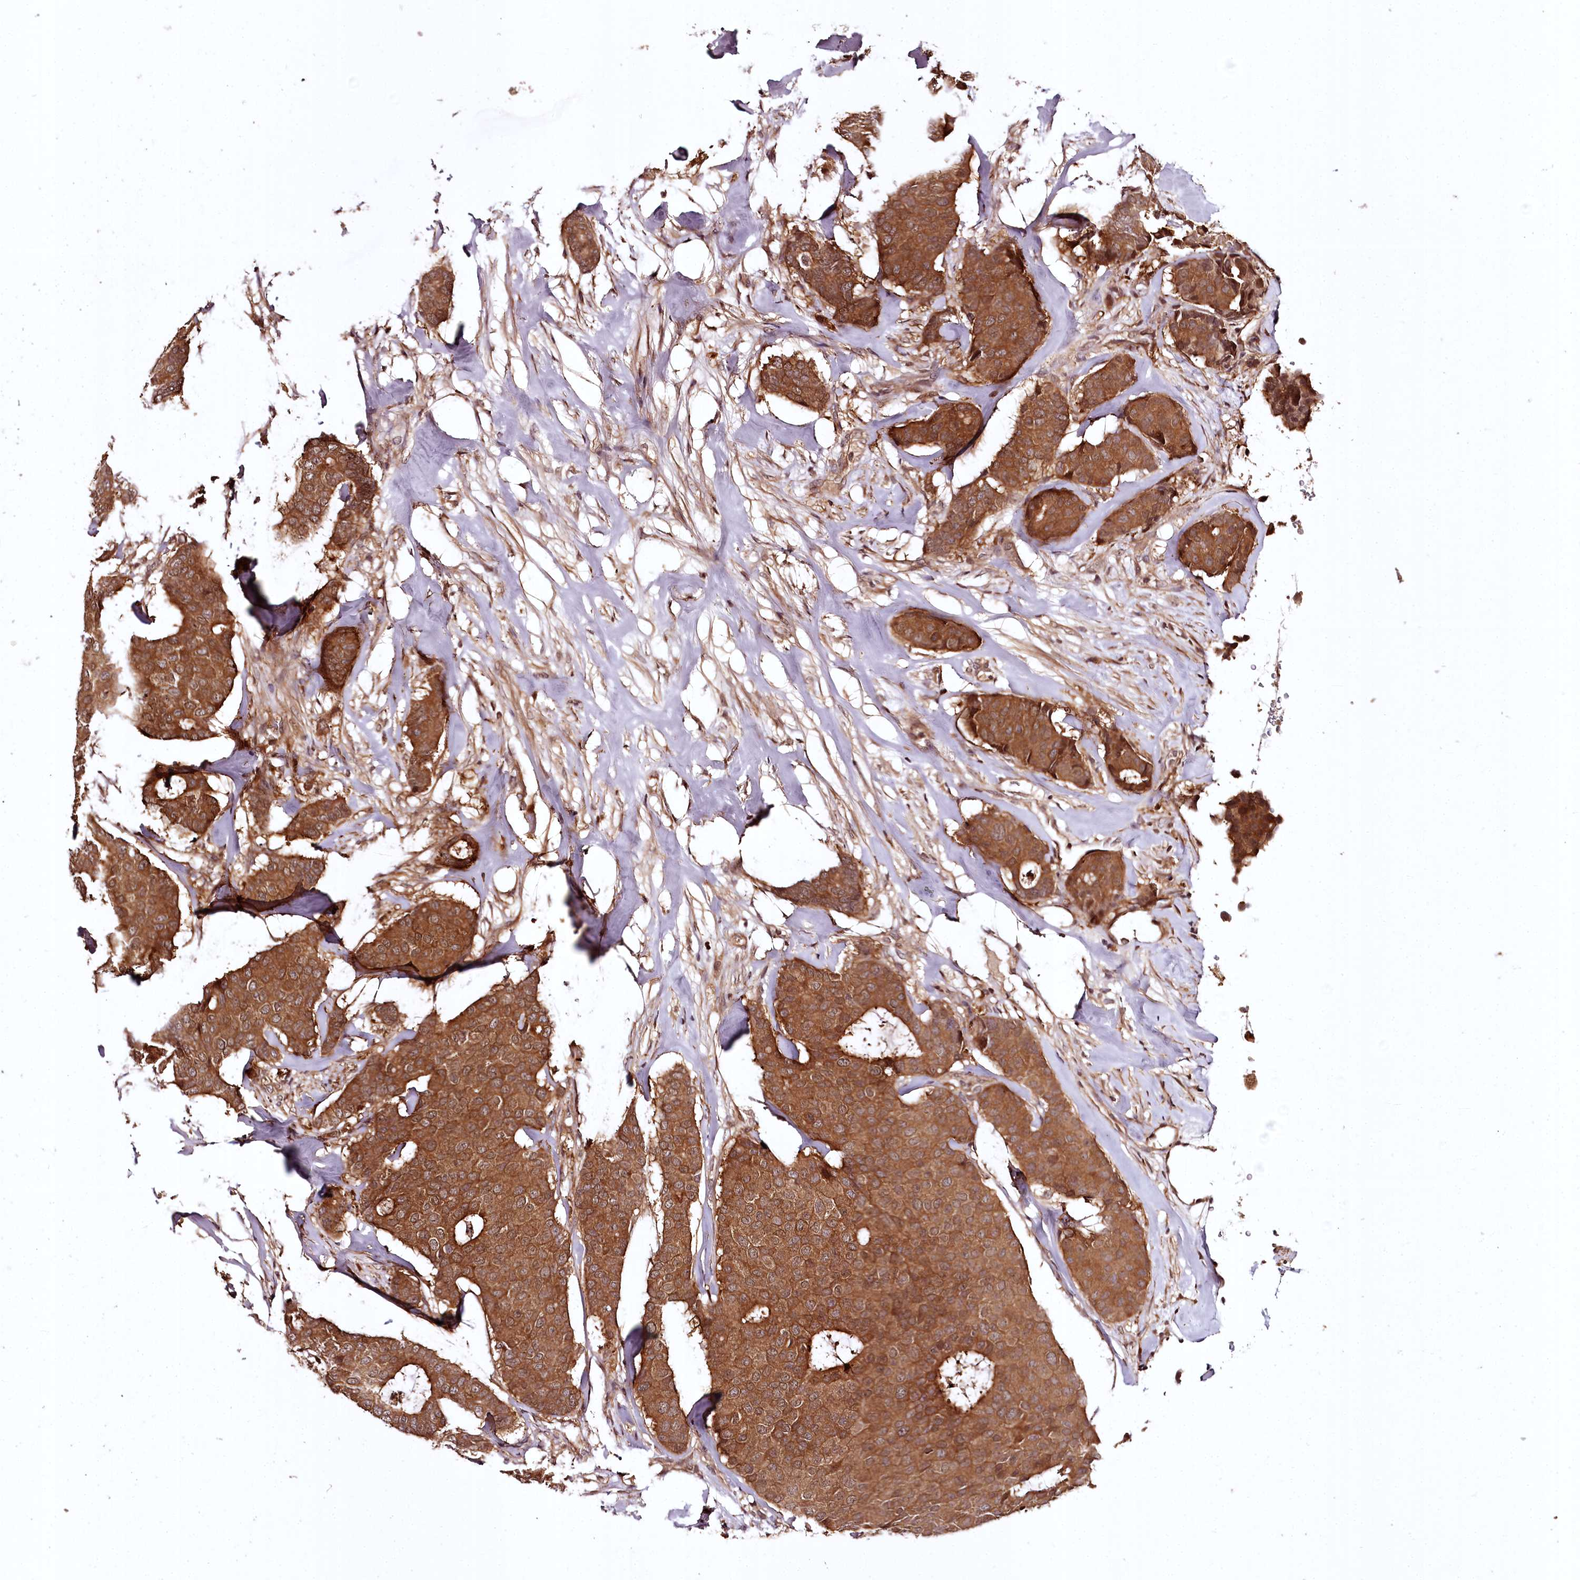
{"staining": {"intensity": "strong", "quantity": ">75%", "location": "cytoplasmic/membranous"}, "tissue": "breast cancer", "cell_type": "Tumor cells", "image_type": "cancer", "snomed": [{"axis": "morphology", "description": "Duct carcinoma"}, {"axis": "topography", "description": "Breast"}], "caption": "Immunohistochemistry of human invasive ductal carcinoma (breast) displays high levels of strong cytoplasmic/membranous staining in approximately >75% of tumor cells.", "gene": "TTC12", "patient": {"sex": "female", "age": 75}}